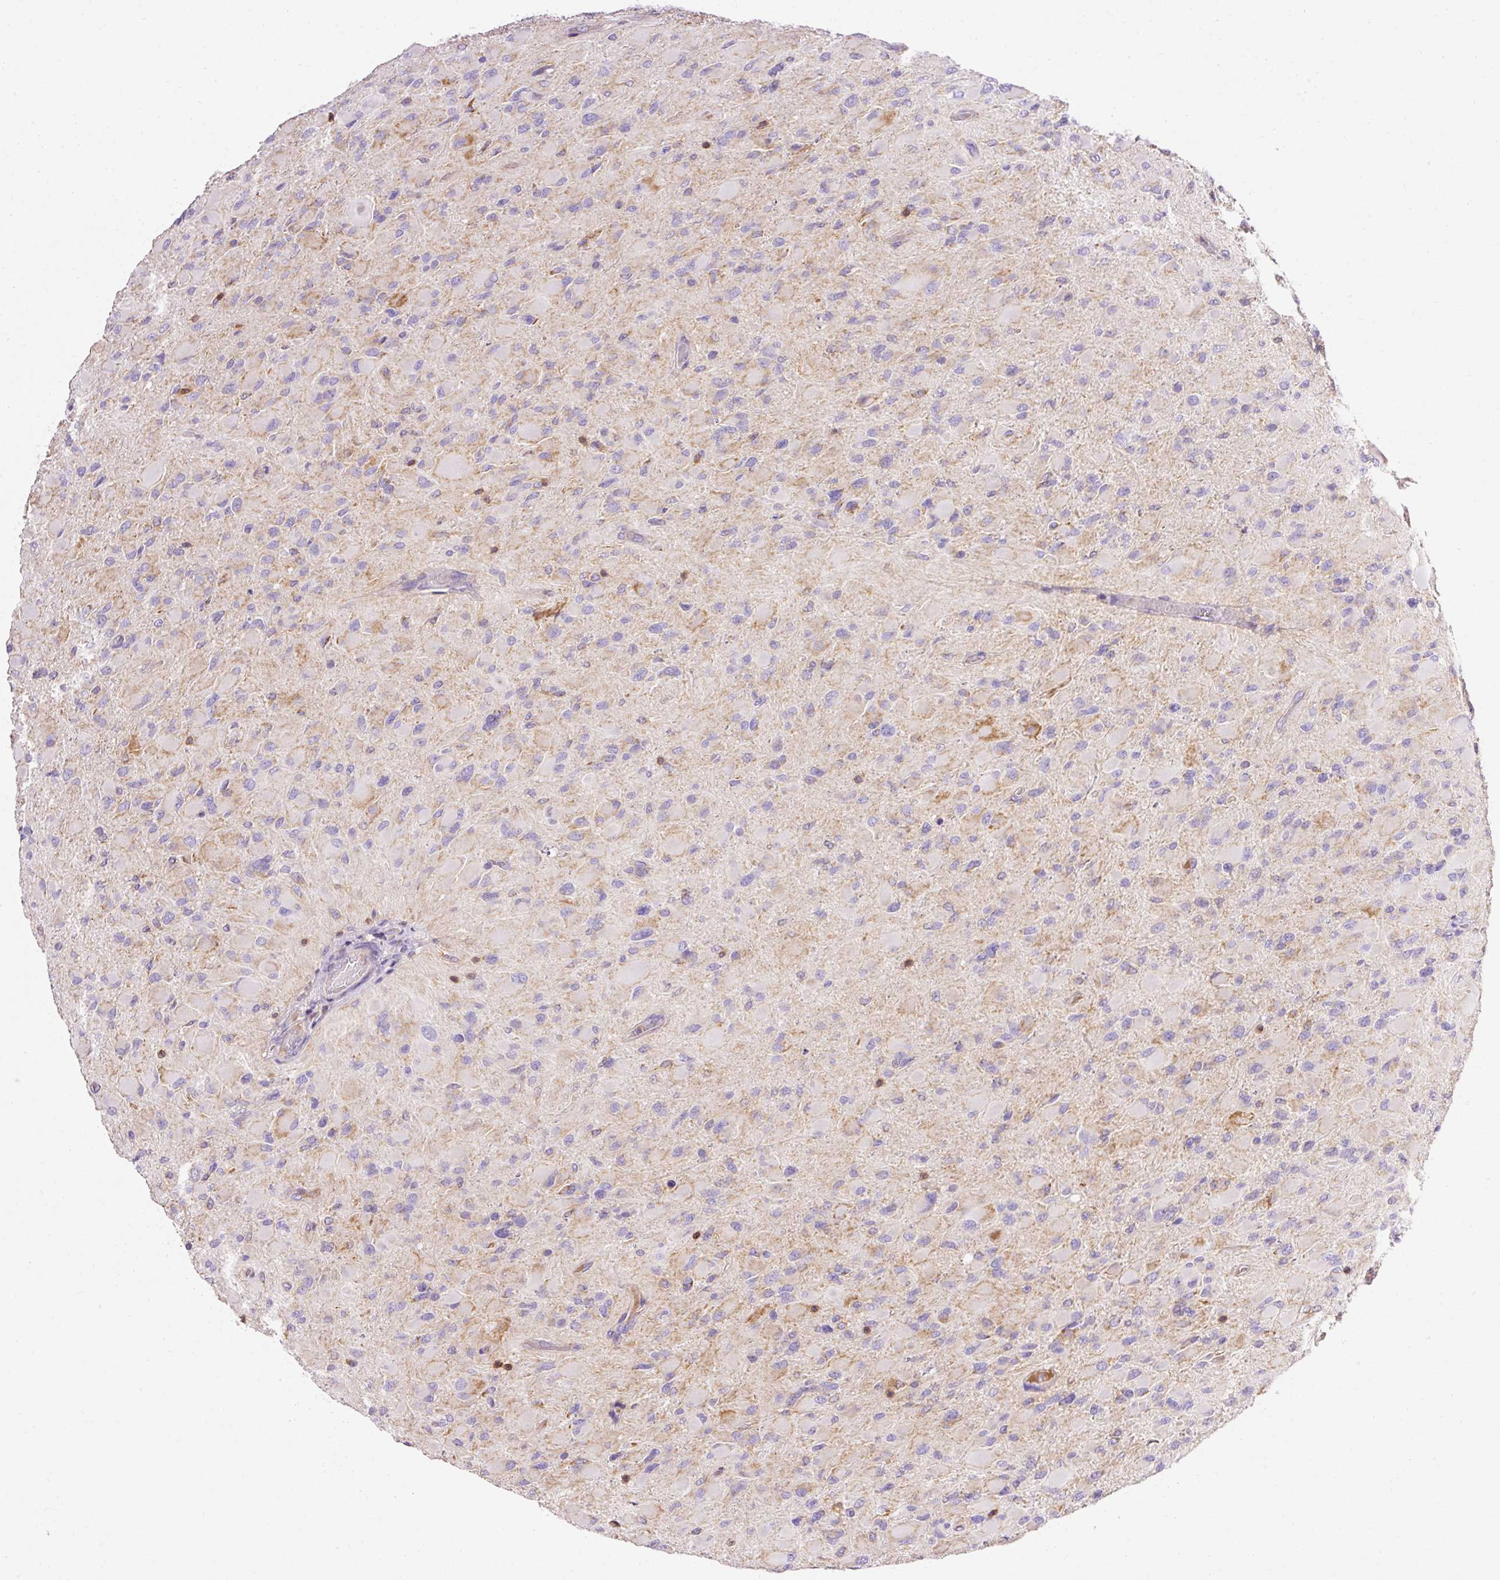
{"staining": {"intensity": "negative", "quantity": "none", "location": "none"}, "tissue": "glioma", "cell_type": "Tumor cells", "image_type": "cancer", "snomed": [{"axis": "morphology", "description": "Glioma, malignant, High grade"}, {"axis": "topography", "description": "Cerebral cortex"}], "caption": "Immunohistochemistry of malignant glioma (high-grade) shows no staining in tumor cells. (DAB immunohistochemistry (IHC) with hematoxylin counter stain).", "gene": "IMMT", "patient": {"sex": "female", "age": 36}}